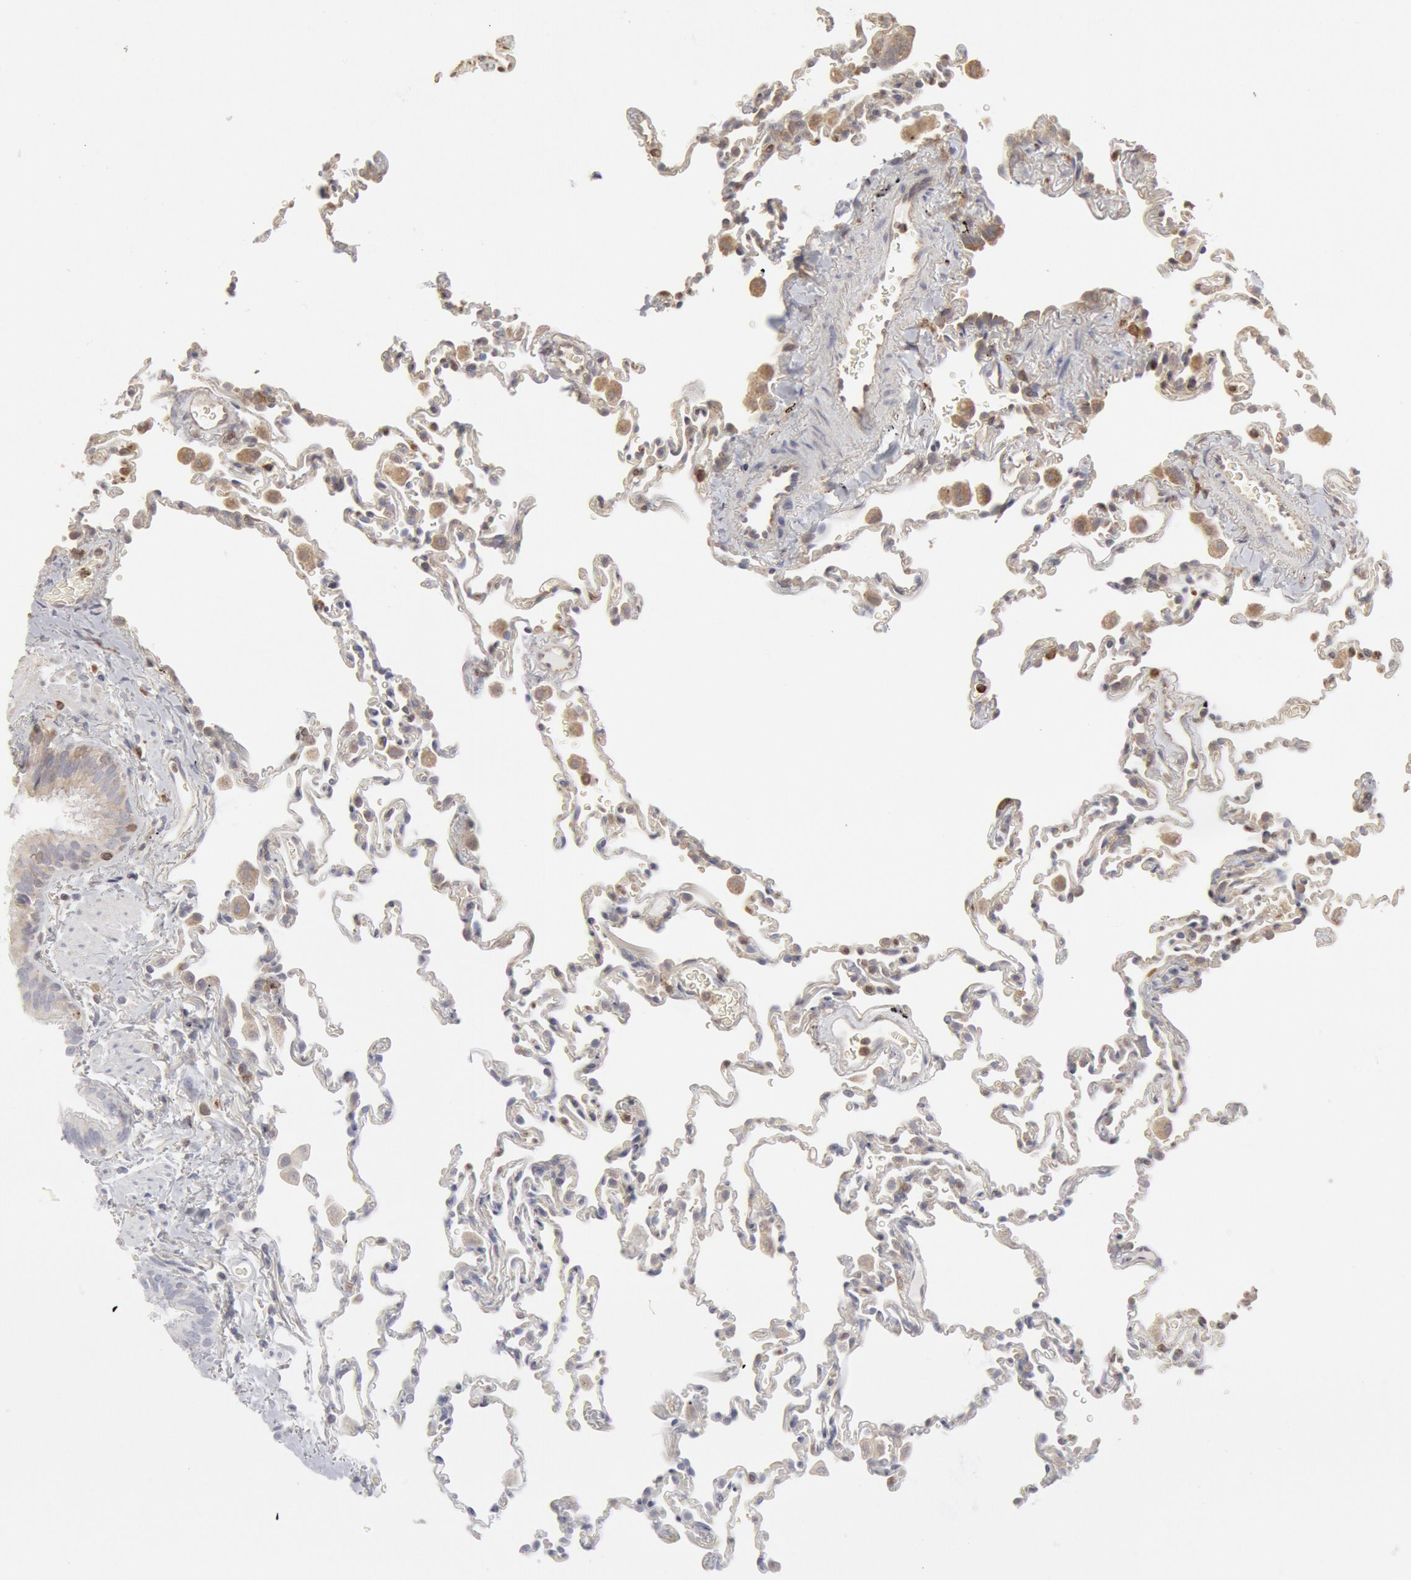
{"staining": {"intensity": "negative", "quantity": "none", "location": "none"}, "tissue": "lung", "cell_type": "Alveolar cells", "image_type": "normal", "snomed": [{"axis": "morphology", "description": "Normal tissue, NOS"}, {"axis": "topography", "description": "Lung"}], "caption": "A histopathology image of lung stained for a protein shows no brown staining in alveolar cells. (IHC, brightfield microscopy, high magnification).", "gene": "OSBPL8", "patient": {"sex": "male", "age": 59}}